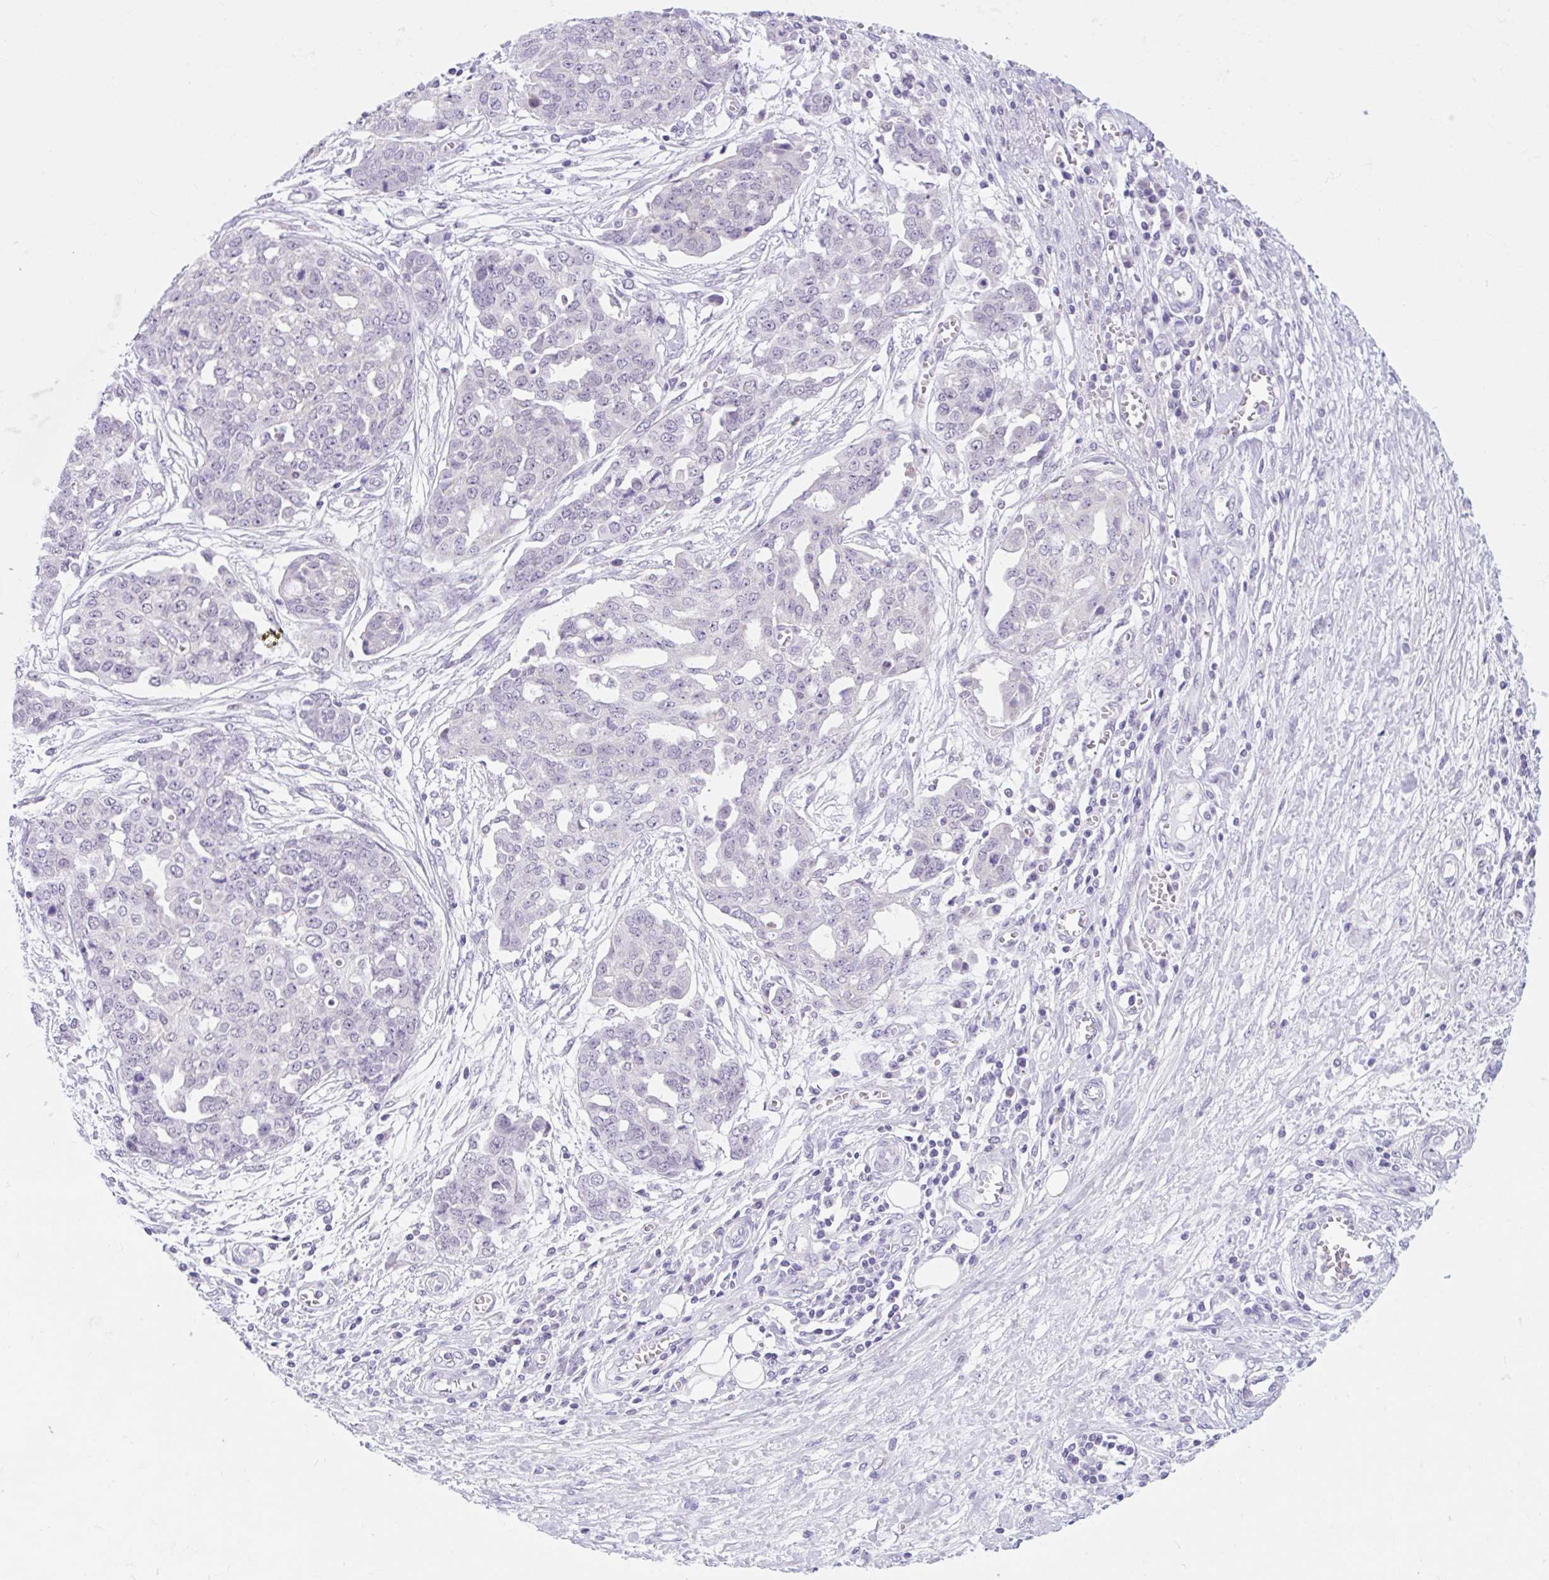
{"staining": {"intensity": "negative", "quantity": "none", "location": "none"}, "tissue": "ovarian cancer", "cell_type": "Tumor cells", "image_type": "cancer", "snomed": [{"axis": "morphology", "description": "Cystadenocarcinoma, serous, NOS"}, {"axis": "topography", "description": "Soft tissue"}, {"axis": "topography", "description": "Ovary"}], "caption": "The image demonstrates no staining of tumor cells in ovarian serous cystadenocarcinoma.", "gene": "ITPK1", "patient": {"sex": "female", "age": 57}}